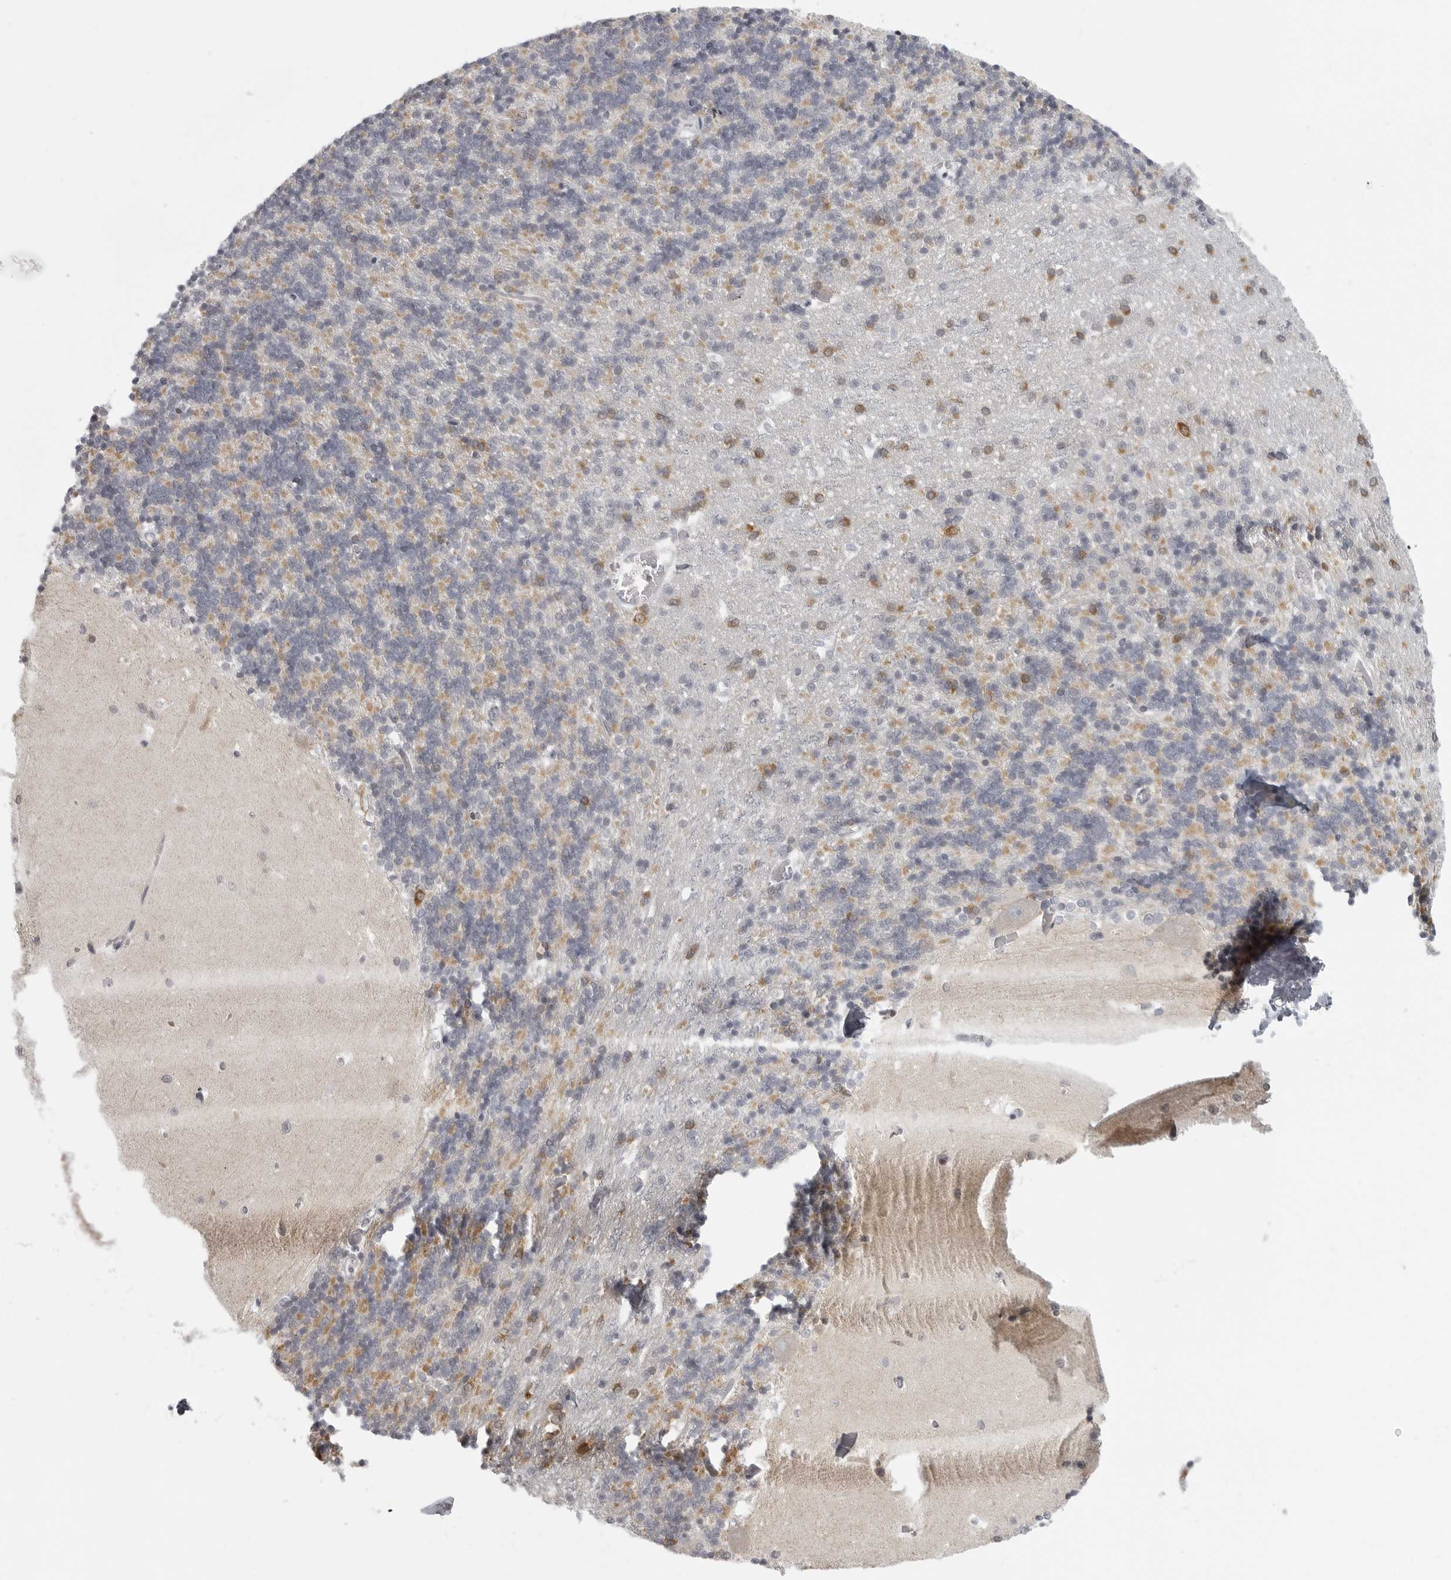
{"staining": {"intensity": "moderate", "quantity": "<25%", "location": "cytoplasmic/membranous"}, "tissue": "cerebellum", "cell_type": "Cells in granular layer", "image_type": "normal", "snomed": [{"axis": "morphology", "description": "Normal tissue, NOS"}, {"axis": "topography", "description": "Cerebellum"}], "caption": "IHC of normal human cerebellum exhibits low levels of moderate cytoplasmic/membranous expression in about <25% of cells in granular layer.", "gene": "MAP7D1", "patient": {"sex": "male", "age": 37}}